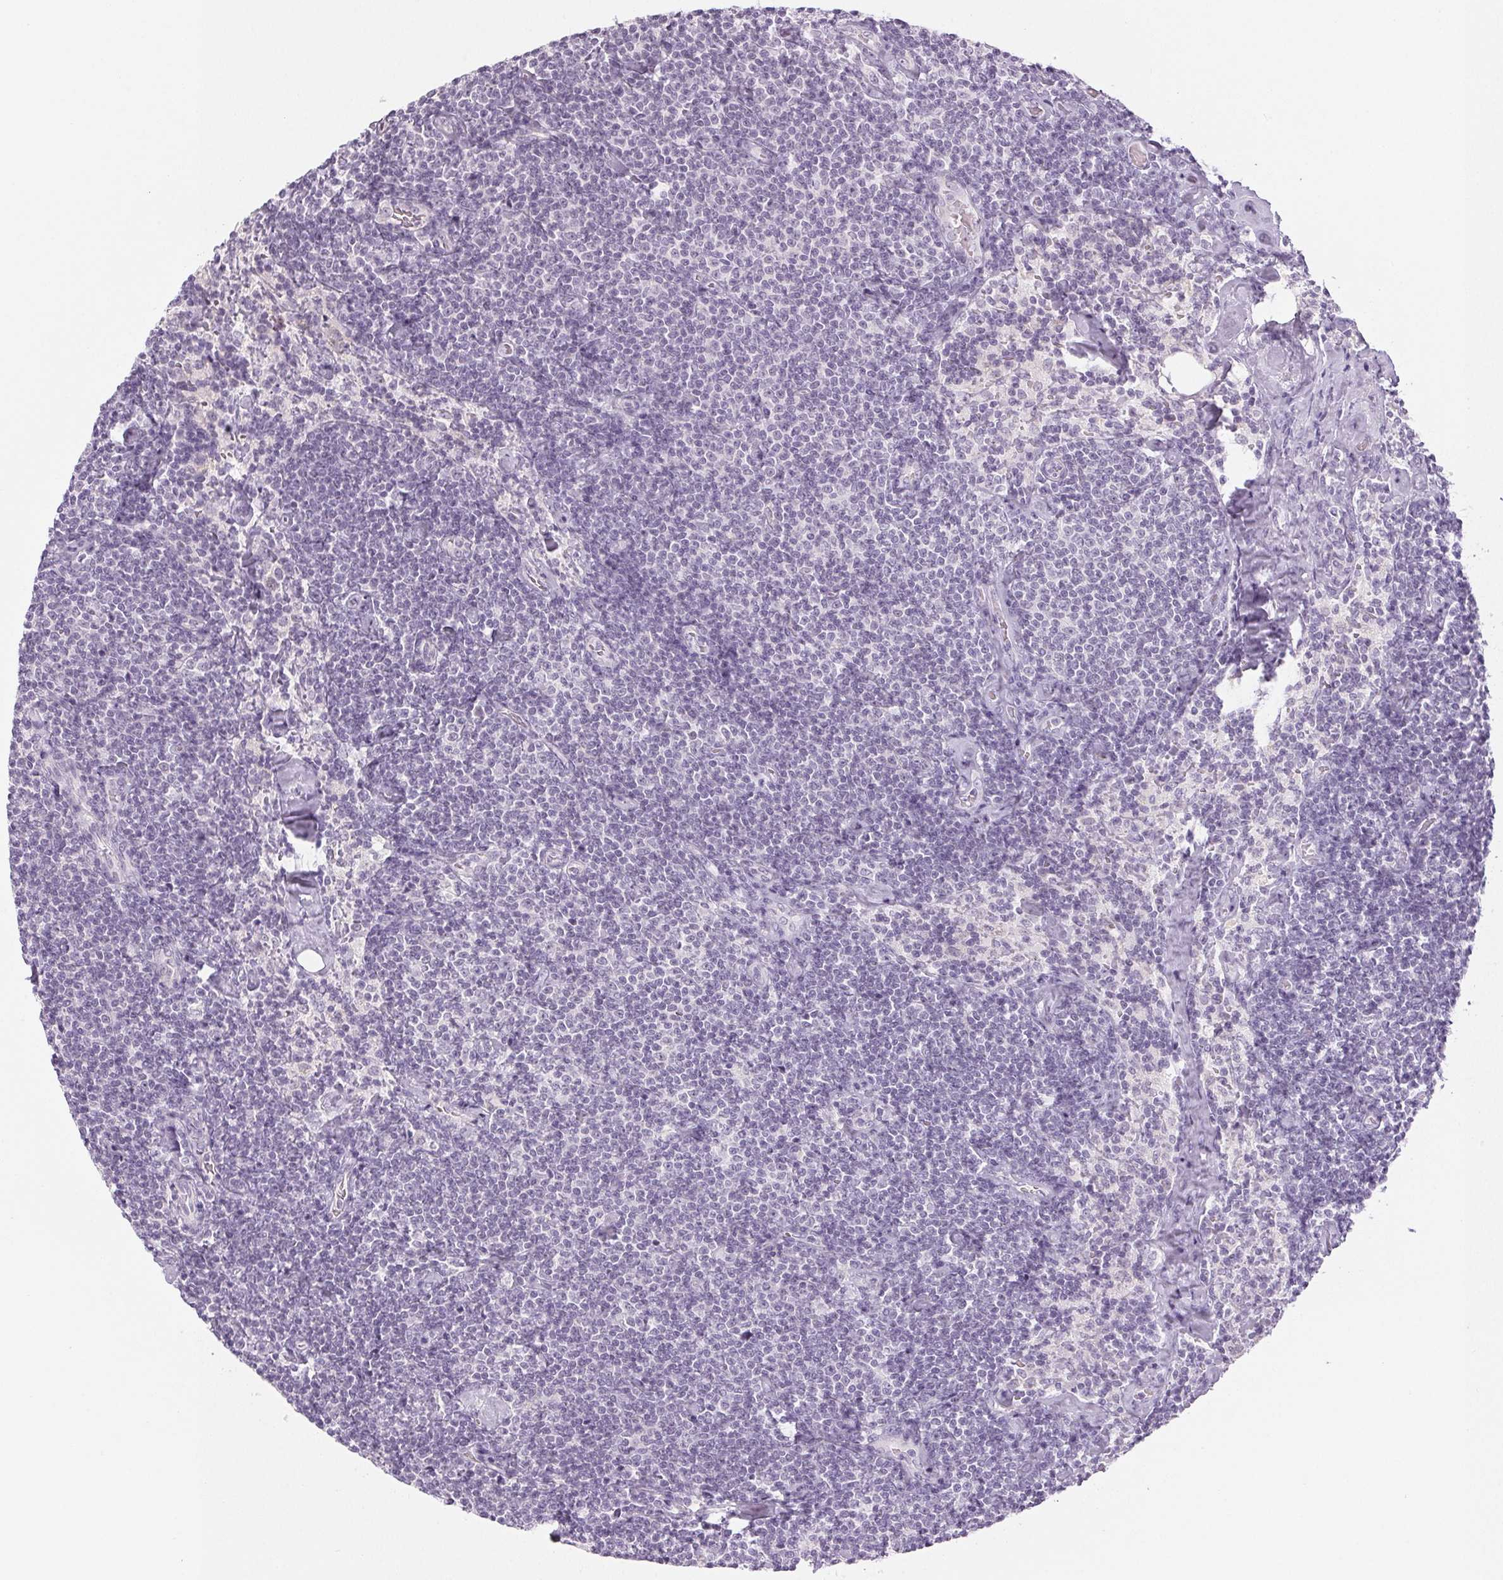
{"staining": {"intensity": "negative", "quantity": "none", "location": "none"}, "tissue": "lymphoma", "cell_type": "Tumor cells", "image_type": "cancer", "snomed": [{"axis": "morphology", "description": "Malignant lymphoma, non-Hodgkin's type, Low grade"}, {"axis": "topography", "description": "Lymph node"}], "caption": "DAB (3,3'-diaminobenzidine) immunohistochemical staining of lymphoma shows no significant expression in tumor cells.", "gene": "EHHADH", "patient": {"sex": "male", "age": 81}}